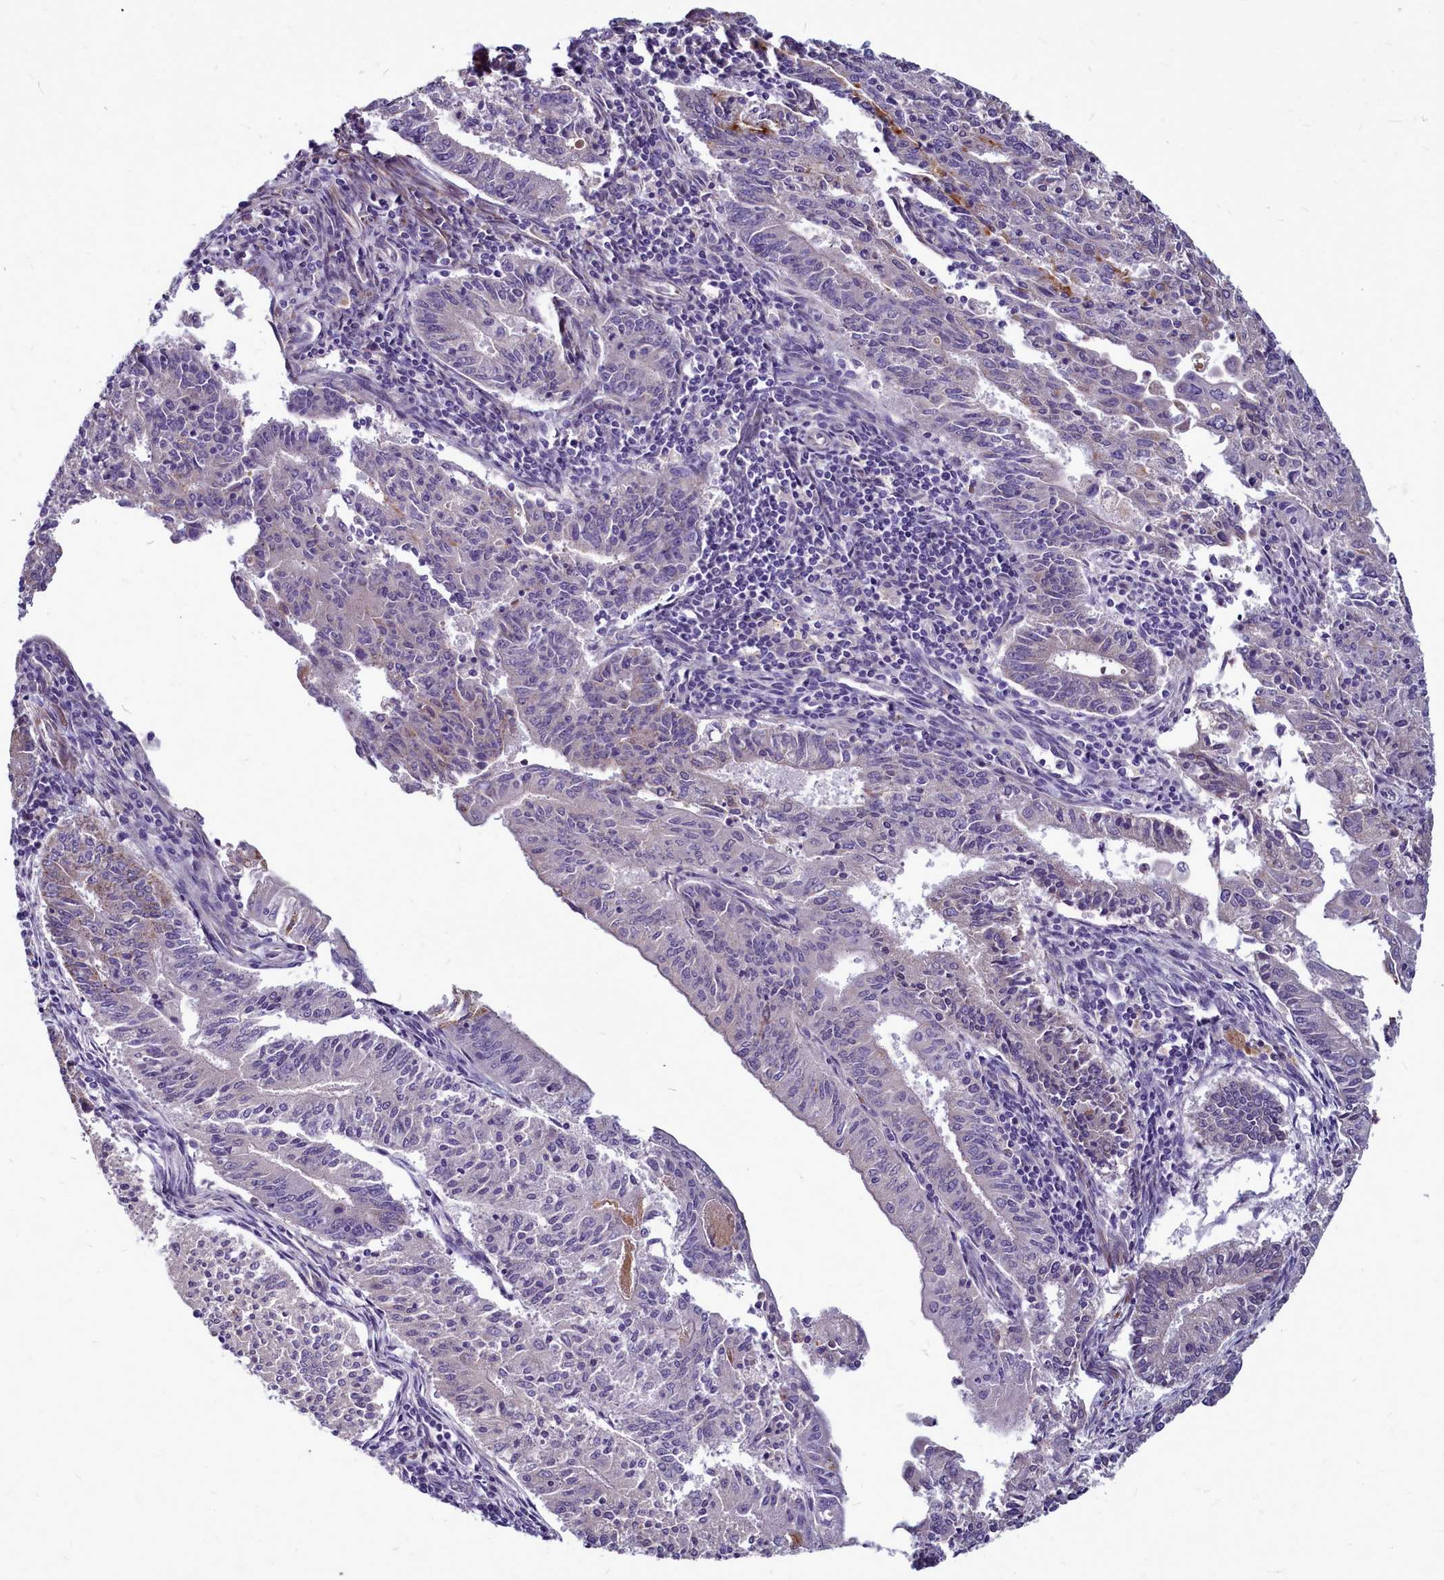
{"staining": {"intensity": "negative", "quantity": "none", "location": "none"}, "tissue": "endometrial cancer", "cell_type": "Tumor cells", "image_type": "cancer", "snomed": [{"axis": "morphology", "description": "Adenocarcinoma, NOS"}, {"axis": "topography", "description": "Endometrium"}], "caption": "Adenocarcinoma (endometrial) was stained to show a protein in brown. There is no significant expression in tumor cells.", "gene": "SMPD4", "patient": {"sex": "female", "age": 59}}